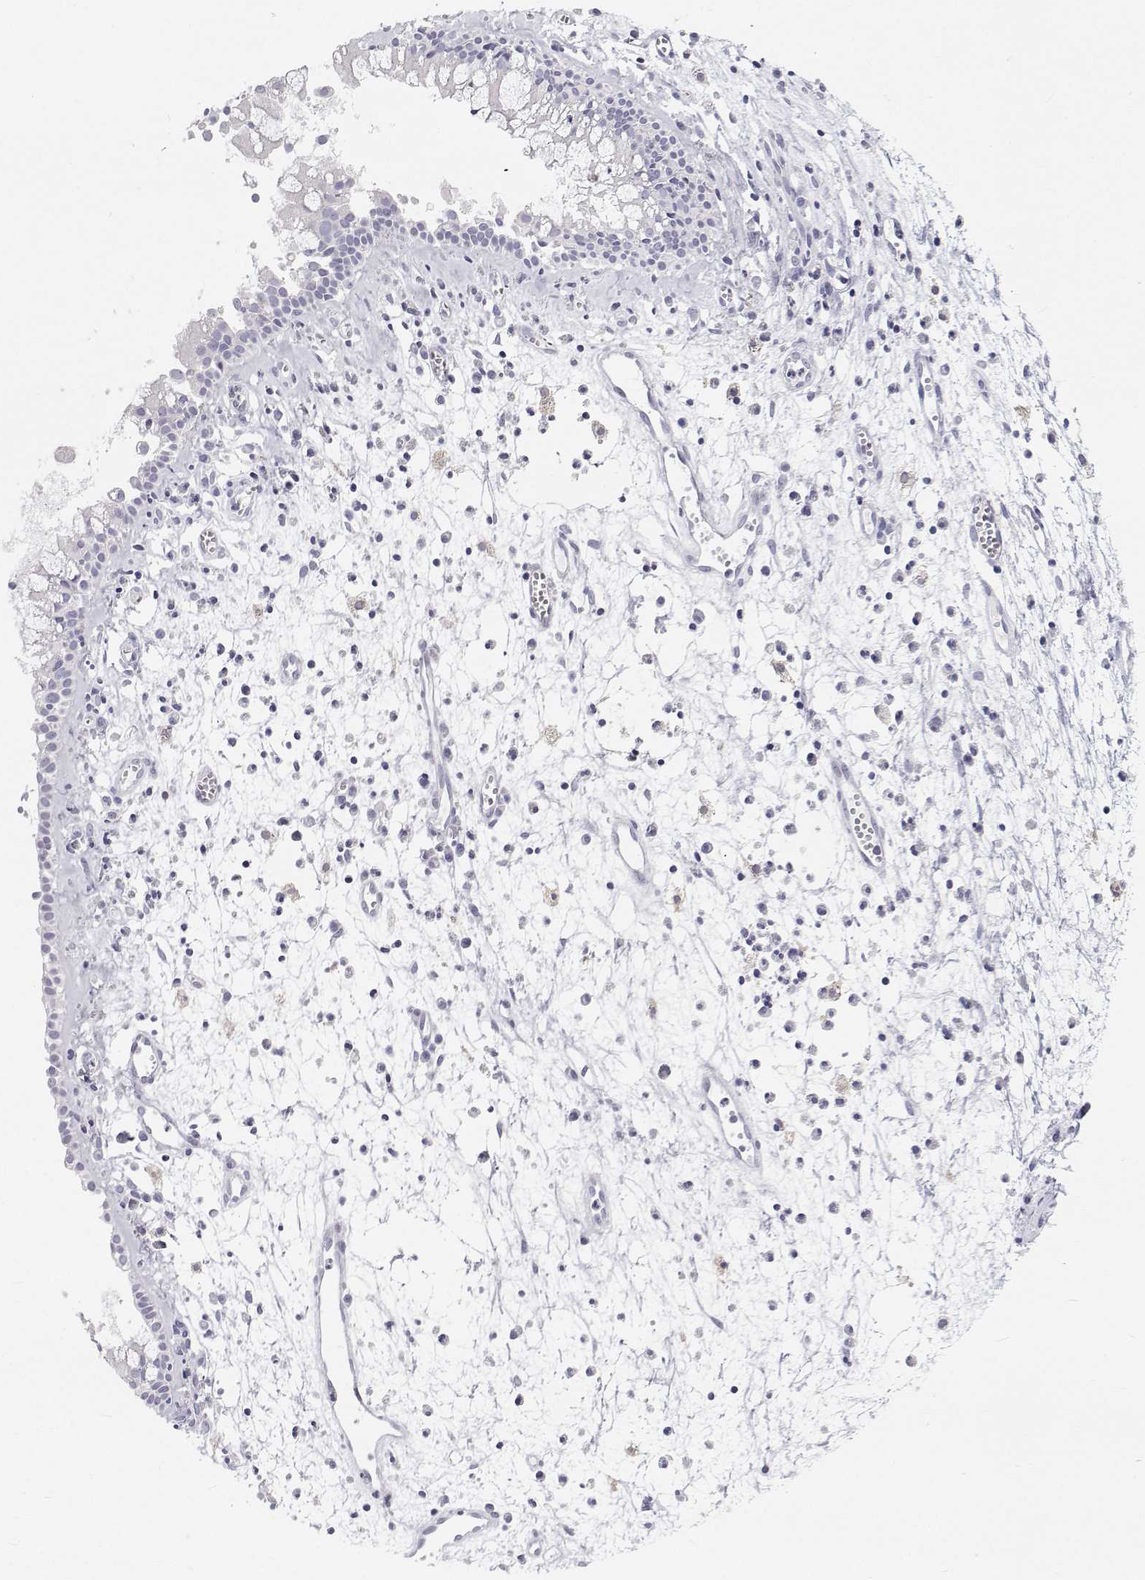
{"staining": {"intensity": "negative", "quantity": "none", "location": "none"}, "tissue": "nasopharynx", "cell_type": "Respiratory epithelial cells", "image_type": "normal", "snomed": [{"axis": "morphology", "description": "Normal tissue, NOS"}, {"axis": "topography", "description": "Nasopharynx"}], "caption": "IHC of unremarkable nasopharynx shows no positivity in respiratory epithelial cells.", "gene": "TTN", "patient": {"sex": "female", "age": 52}}